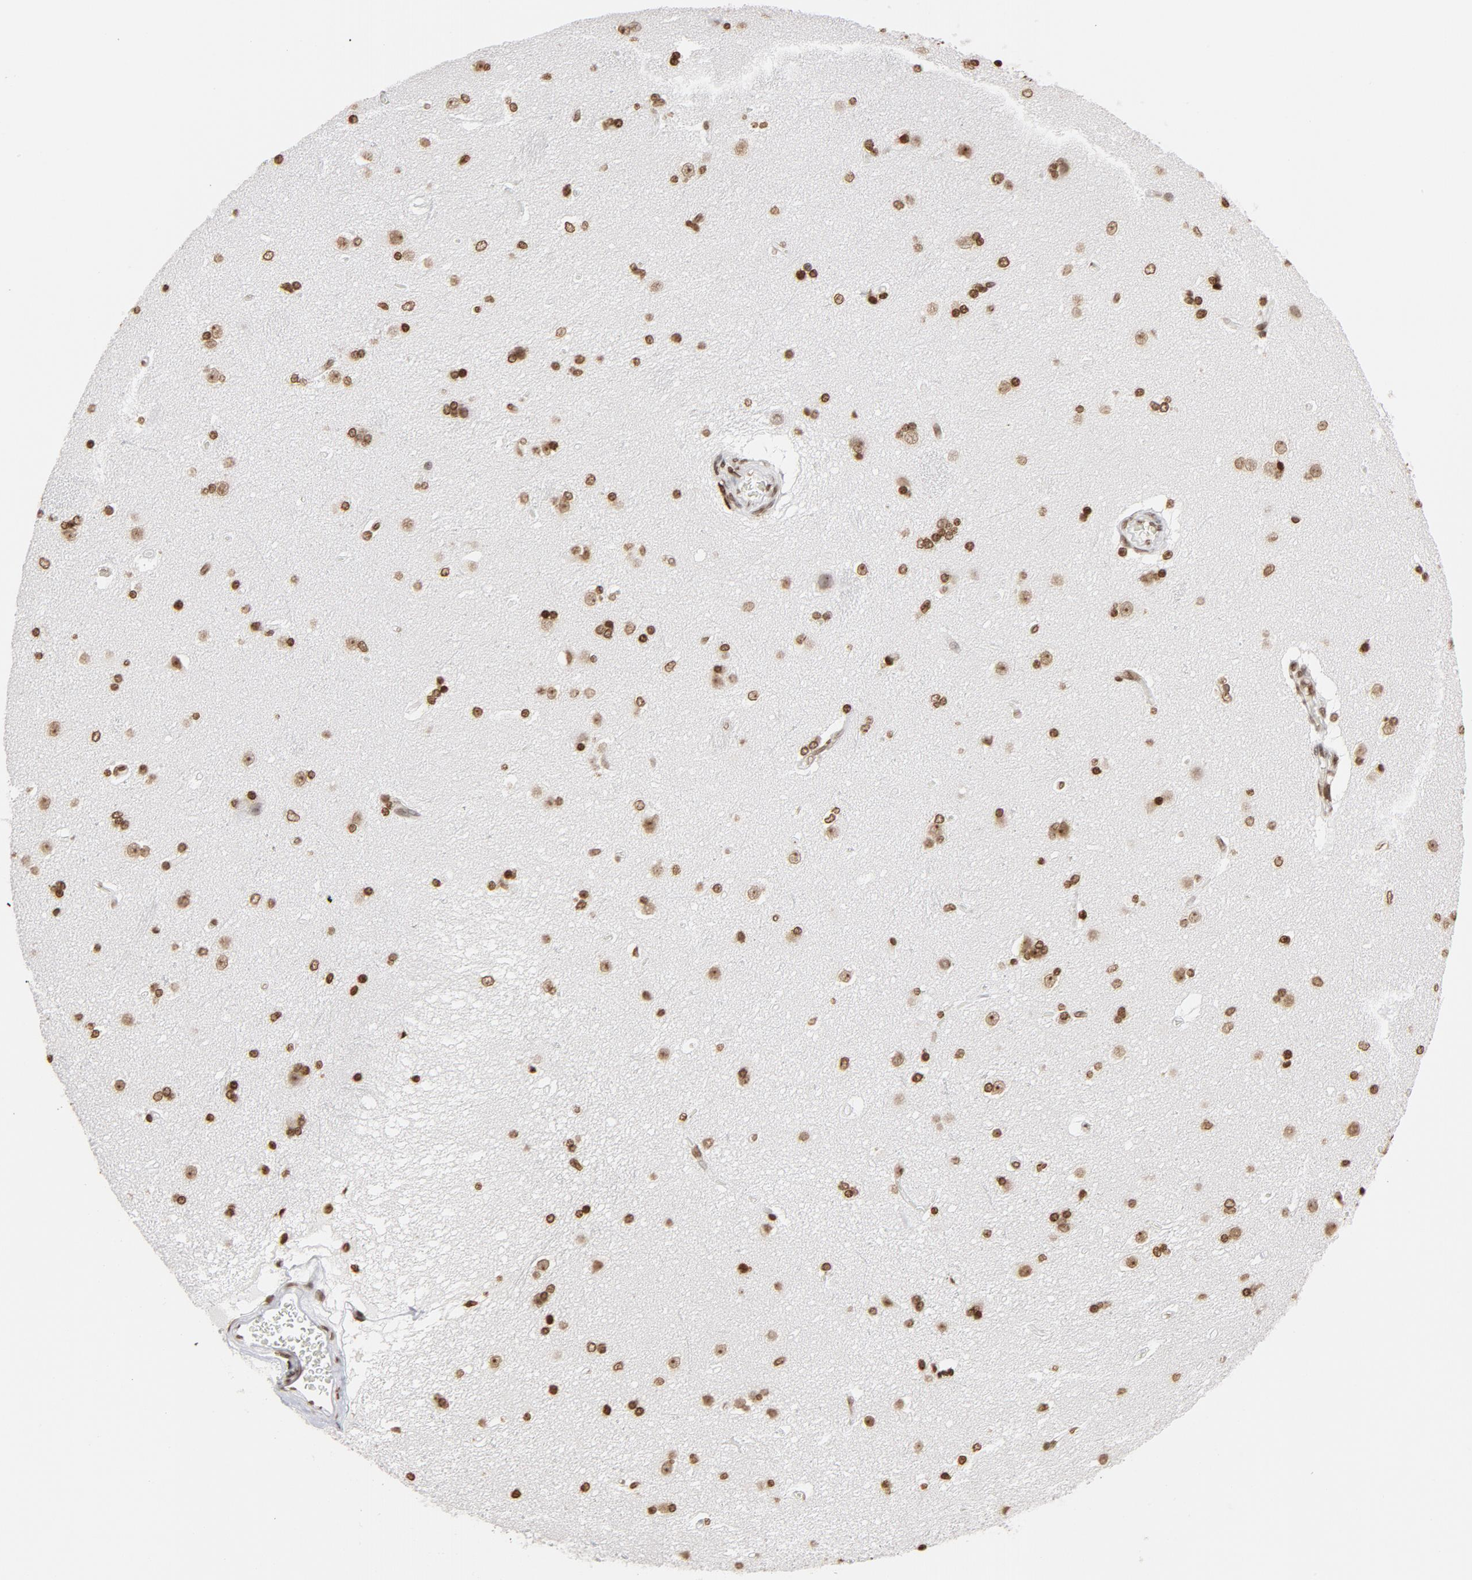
{"staining": {"intensity": "strong", "quantity": ">75%", "location": "nuclear"}, "tissue": "caudate", "cell_type": "Glial cells", "image_type": "normal", "snomed": [{"axis": "morphology", "description": "Normal tissue, NOS"}, {"axis": "topography", "description": "Lateral ventricle wall"}], "caption": "Protein staining demonstrates strong nuclear staining in approximately >75% of glial cells in normal caudate.", "gene": "H2AC12", "patient": {"sex": "female", "age": 19}}